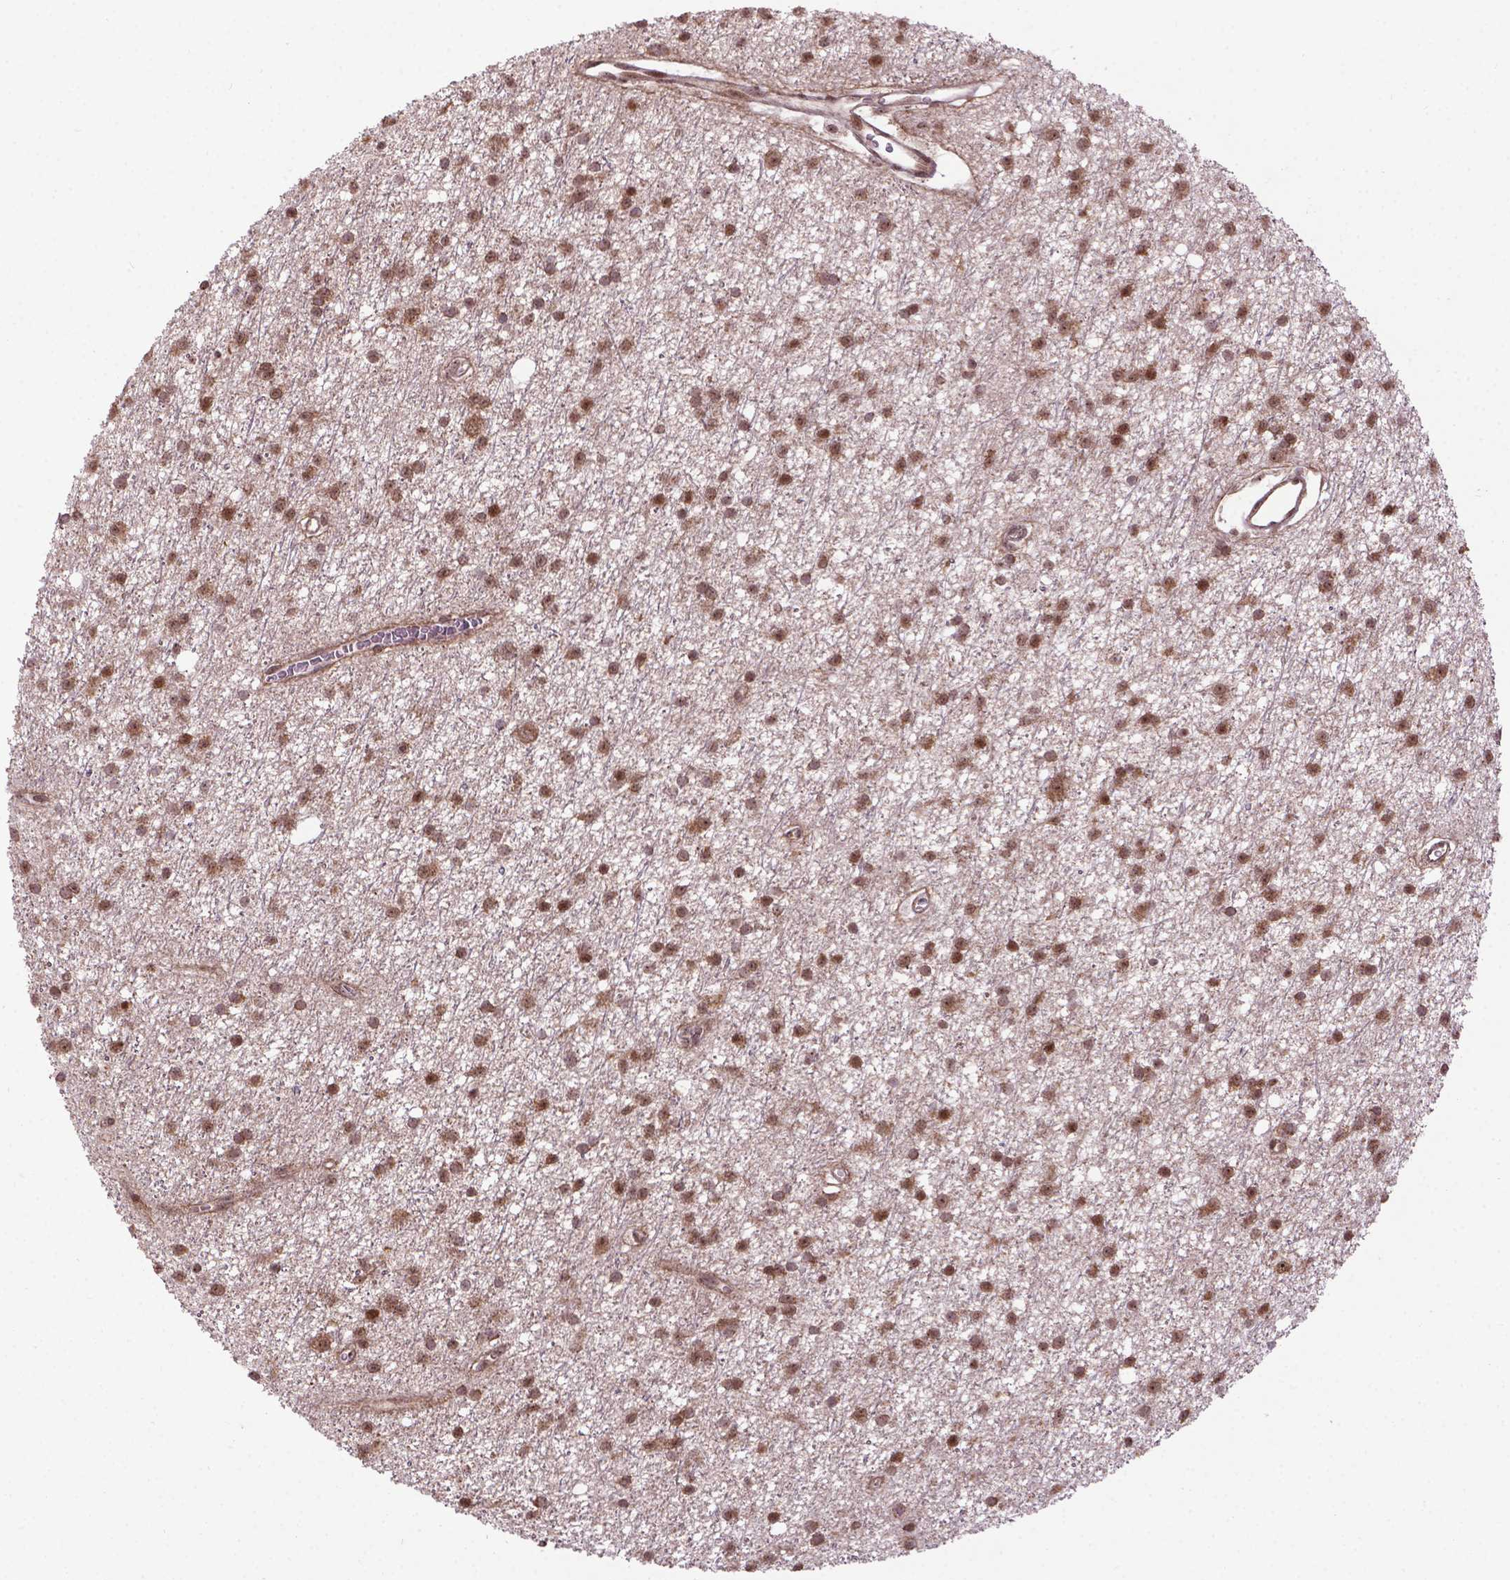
{"staining": {"intensity": "moderate", "quantity": ">75%", "location": "cytoplasmic/membranous,nuclear"}, "tissue": "glioma", "cell_type": "Tumor cells", "image_type": "cancer", "snomed": [{"axis": "morphology", "description": "Glioma, malignant, Low grade"}, {"axis": "topography", "description": "Brain"}], "caption": "Immunohistochemistry (IHC) of human malignant glioma (low-grade) demonstrates medium levels of moderate cytoplasmic/membranous and nuclear staining in approximately >75% of tumor cells.", "gene": "CSNK2A1", "patient": {"sex": "male", "age": 27}}